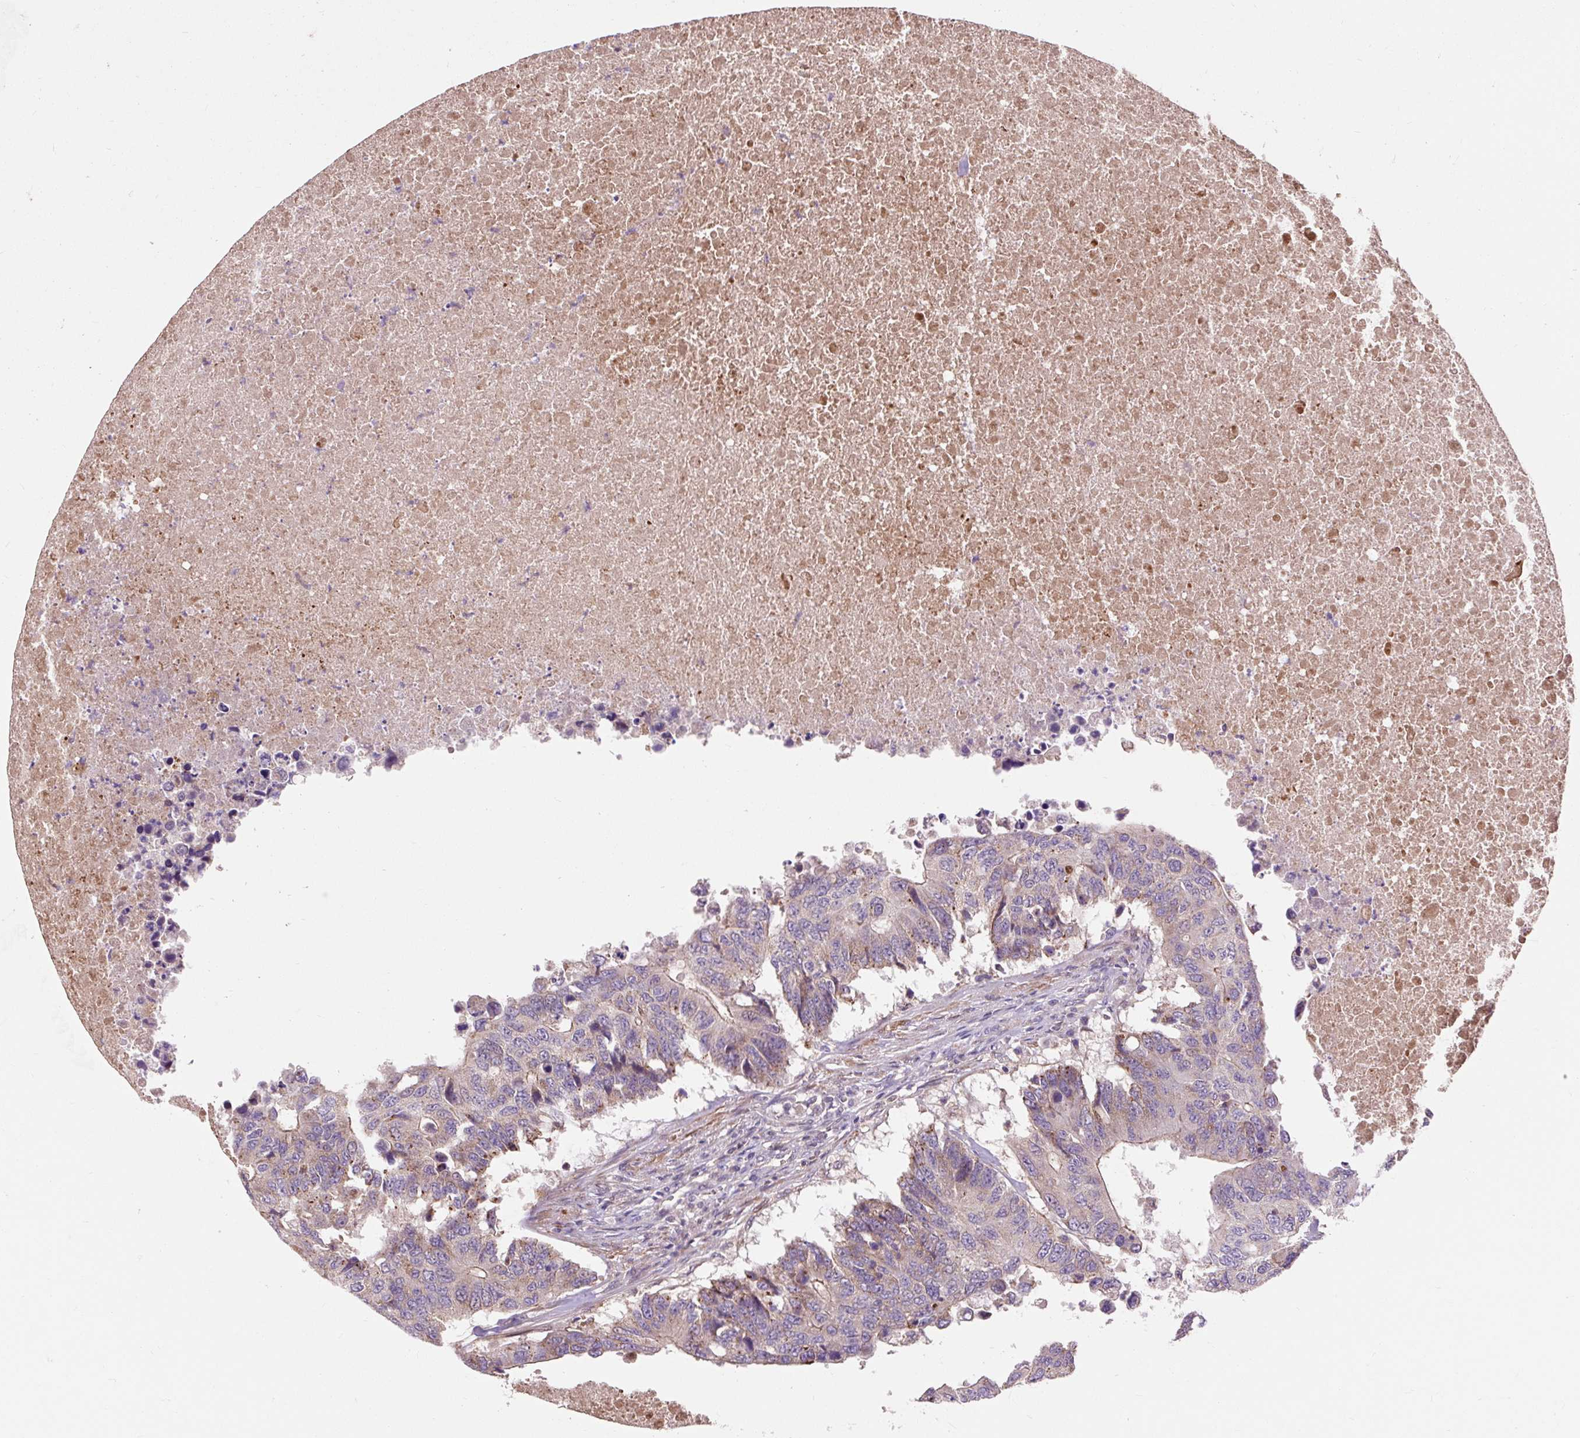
{"staining": {"intensity": "weak", "quantity": "<25%", "location": "cytoplasmic/membranous"}, "tissue": "colorectal cancer", "cell_type": "Tumor cells", "image_type": "cancer", "snomed": [{"axis": "morphology", "description": "Adenocarcinoma, NOS"}, {"axis": "topography", "description": "Colon"}], "caption": "The micrograph demonstrates no staining of tumor cells in colorectal cancer (adenocarcinoma).", "gene": "PRIMPOL", "patient": {"sex": "male", "age": 71}}